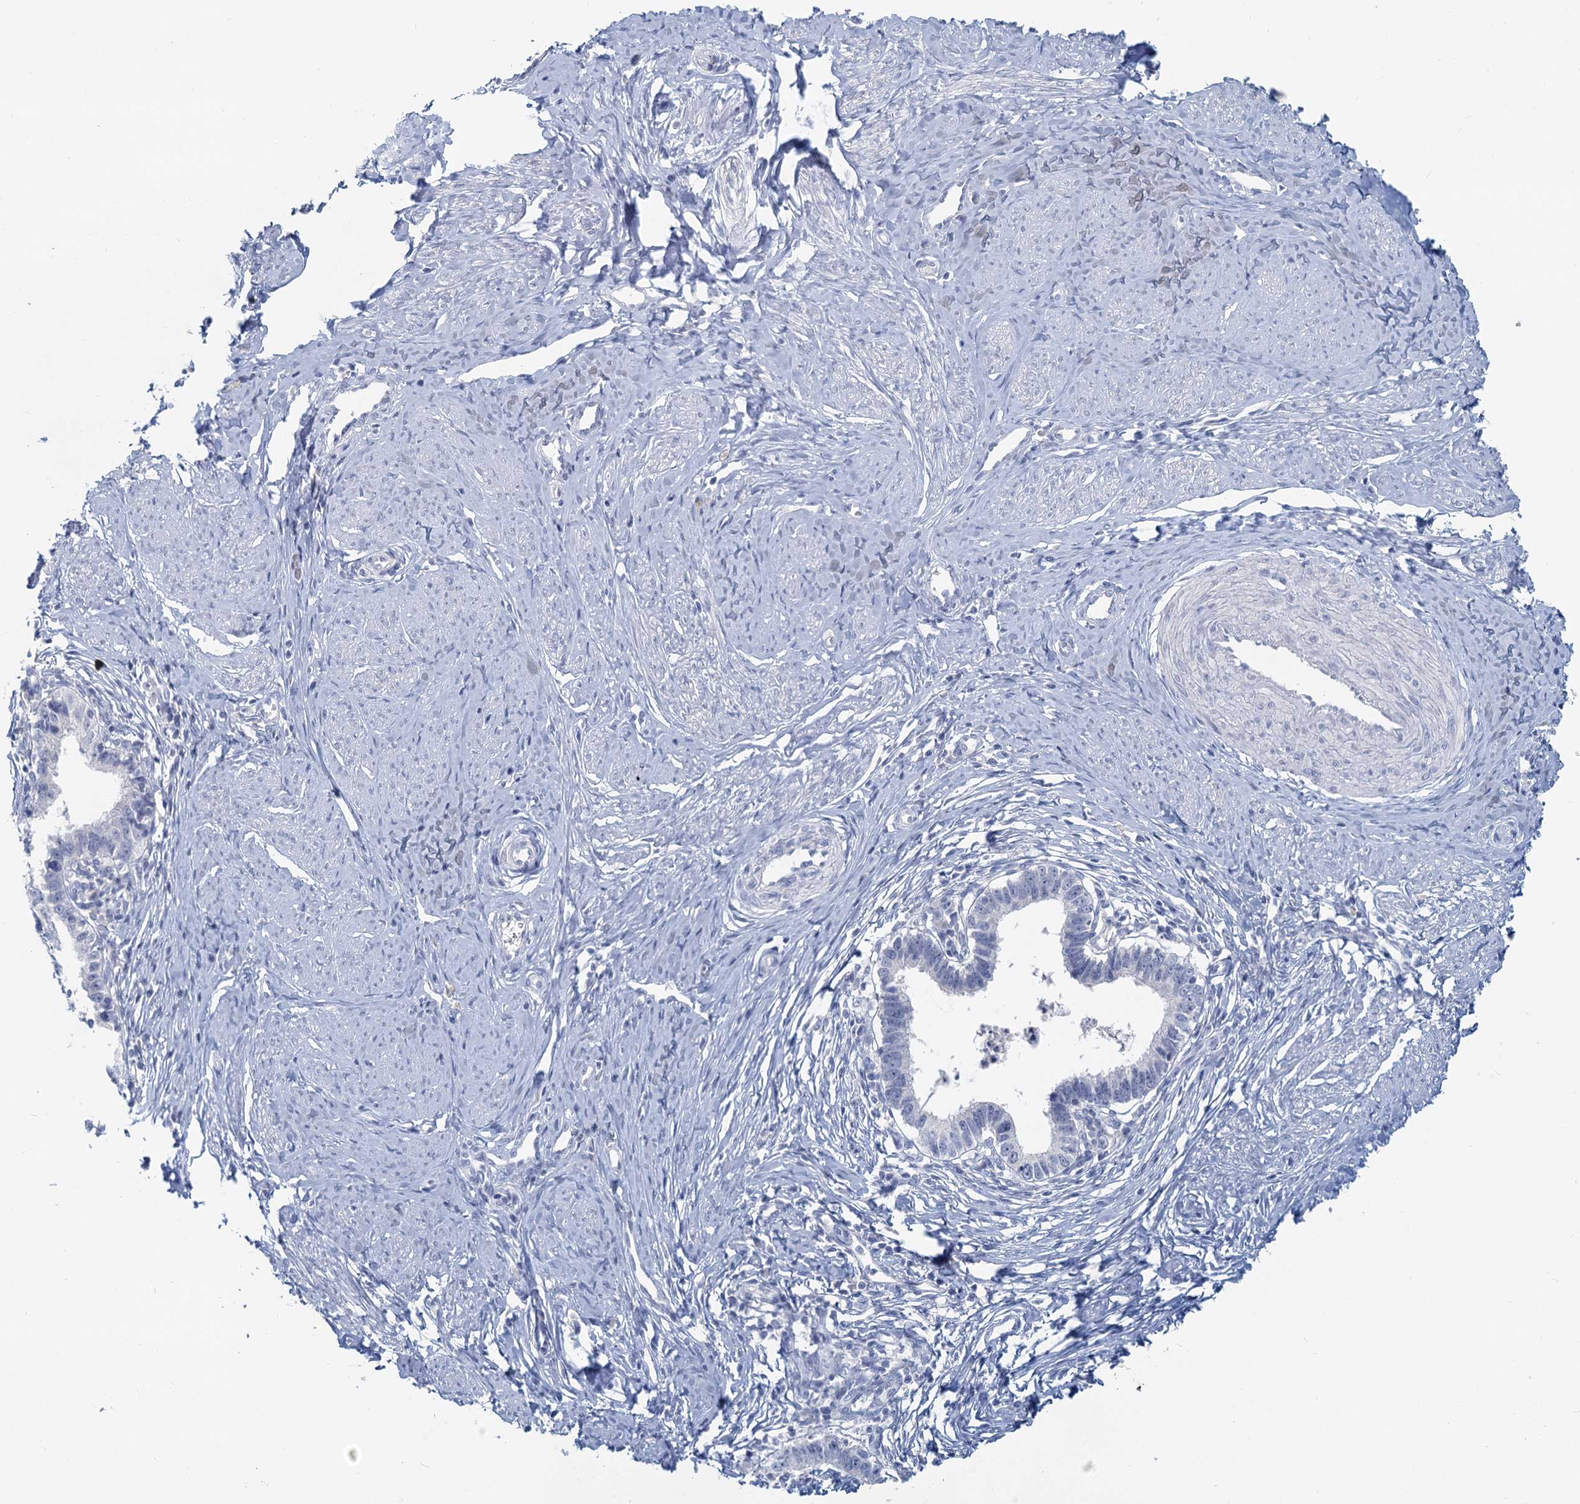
{"staining": {"intensity": "negative", "quantity": "none", "location": "none"}, "tissue": "cervical cancer", "cell_type": "Tumor cells", "image_type": "cancer", "snomed": [{"axis": "morphology", "description": "Adenocarcinoma, NOS"}, {"axis": "topography", "description": "Cervix"}], "caption": "Histopathology image shows no significant protein expression in tumor cells of cervical adenocarcinoma.", "gene": "CHGA", "patient": {"sex": "female", "age": 36}}